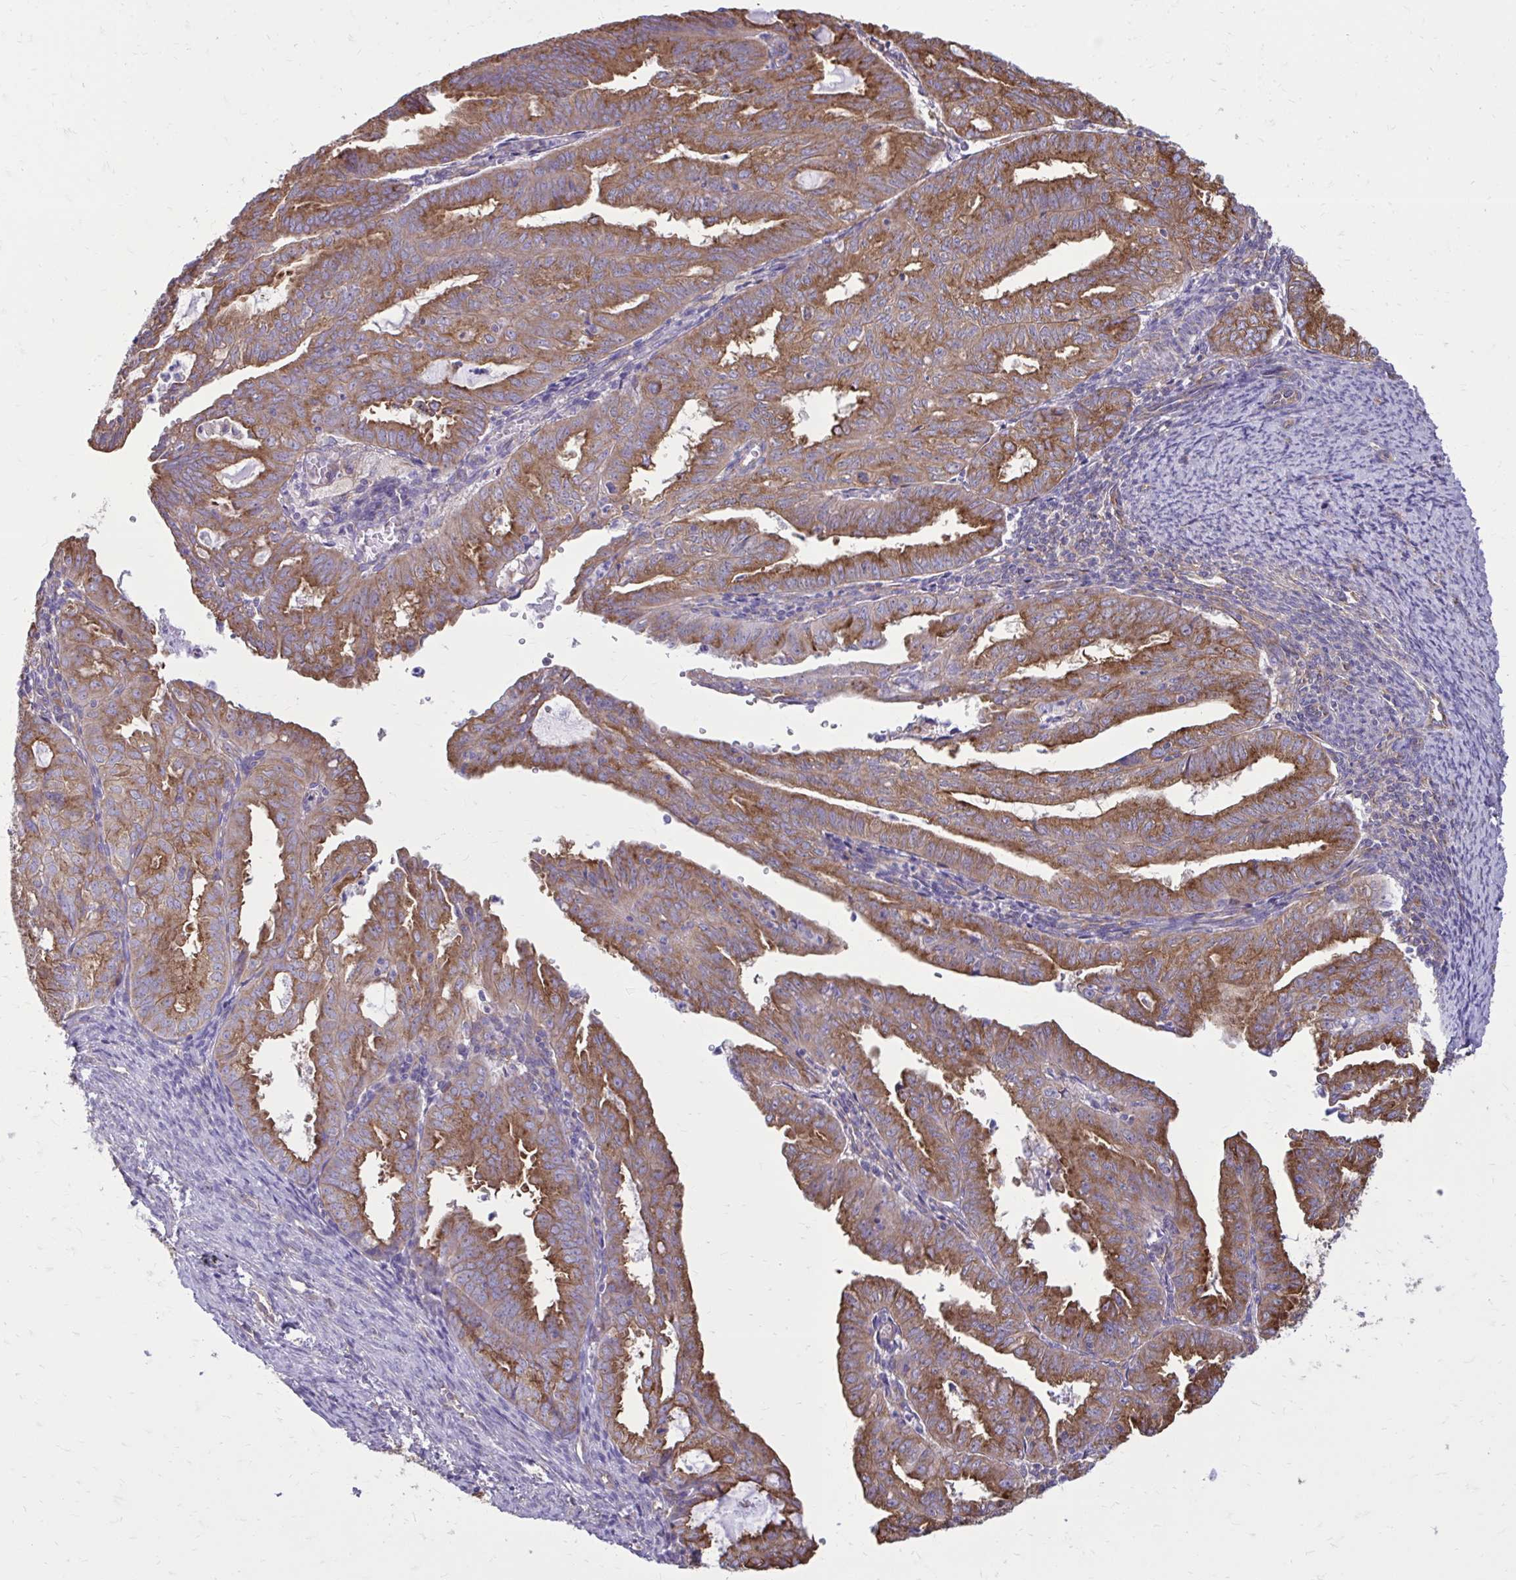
{"staining": {"intensity": "moderate", "quantity": ">75%", "location": "cytoplasmic/membranous"}, "tissue": "endometrial cancer", "cell_type": "Tumor cells", "image_type": "cancer", "snomed": [{"axis": "morphology", "description": "Adenocarcinoma, NOS"}, {"axis": "topography", "description": "Endometrium"}], "caption": "This image exhibits endometrial cancer (adenocarcinoma) stained with immunohistochemistry (IHC) to label a protein in brown. The cytoplasmic/membranous of tumor cells show moderate positivity for the protein. Nuclei are counter-stained blue.", "gene": "CLTA", "patient": {"sex": "female", "age": 70}}